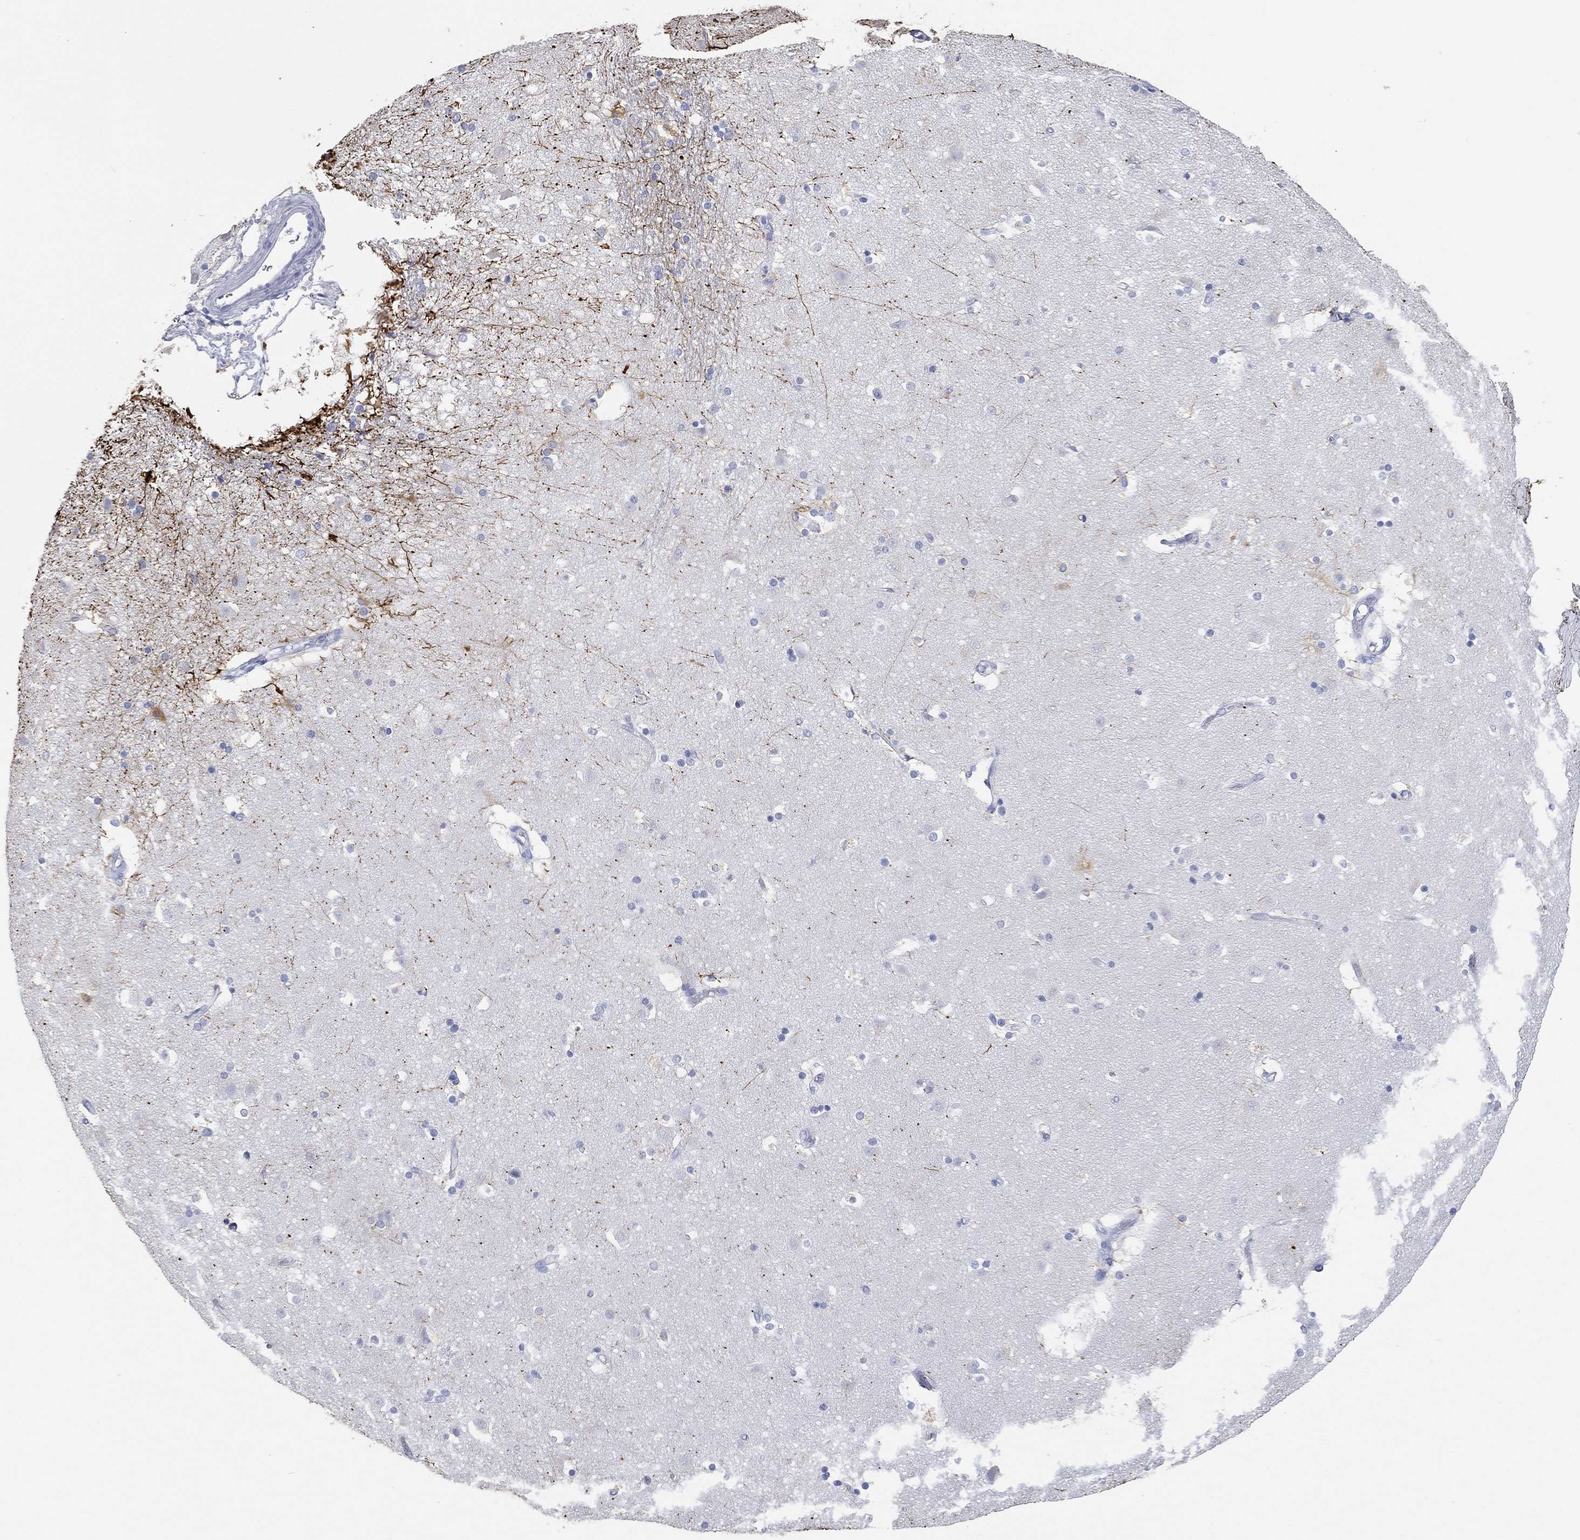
{"staining": {"intensity": "strong", "quantity": "<25%", "location": "cytoplasmic/membranous"}, "tissue": "caudate", "cell_type": "Glial cells", "image_type": "normal", "snomed": [{"axis": "morphology", "description": "Normal tissue, NOS"}, {"axis": "topography", "description": "Lateral ventricle wall"}], "caption": "The immunohistochemical stain labels strong cytoplasmic/membranous expression in glial cells of benign caudate. (DAB = brown stain, brightfield microscopy at high magnification).", "gene": "FMO1", "patient": {"sex": "male", "age": 51}}